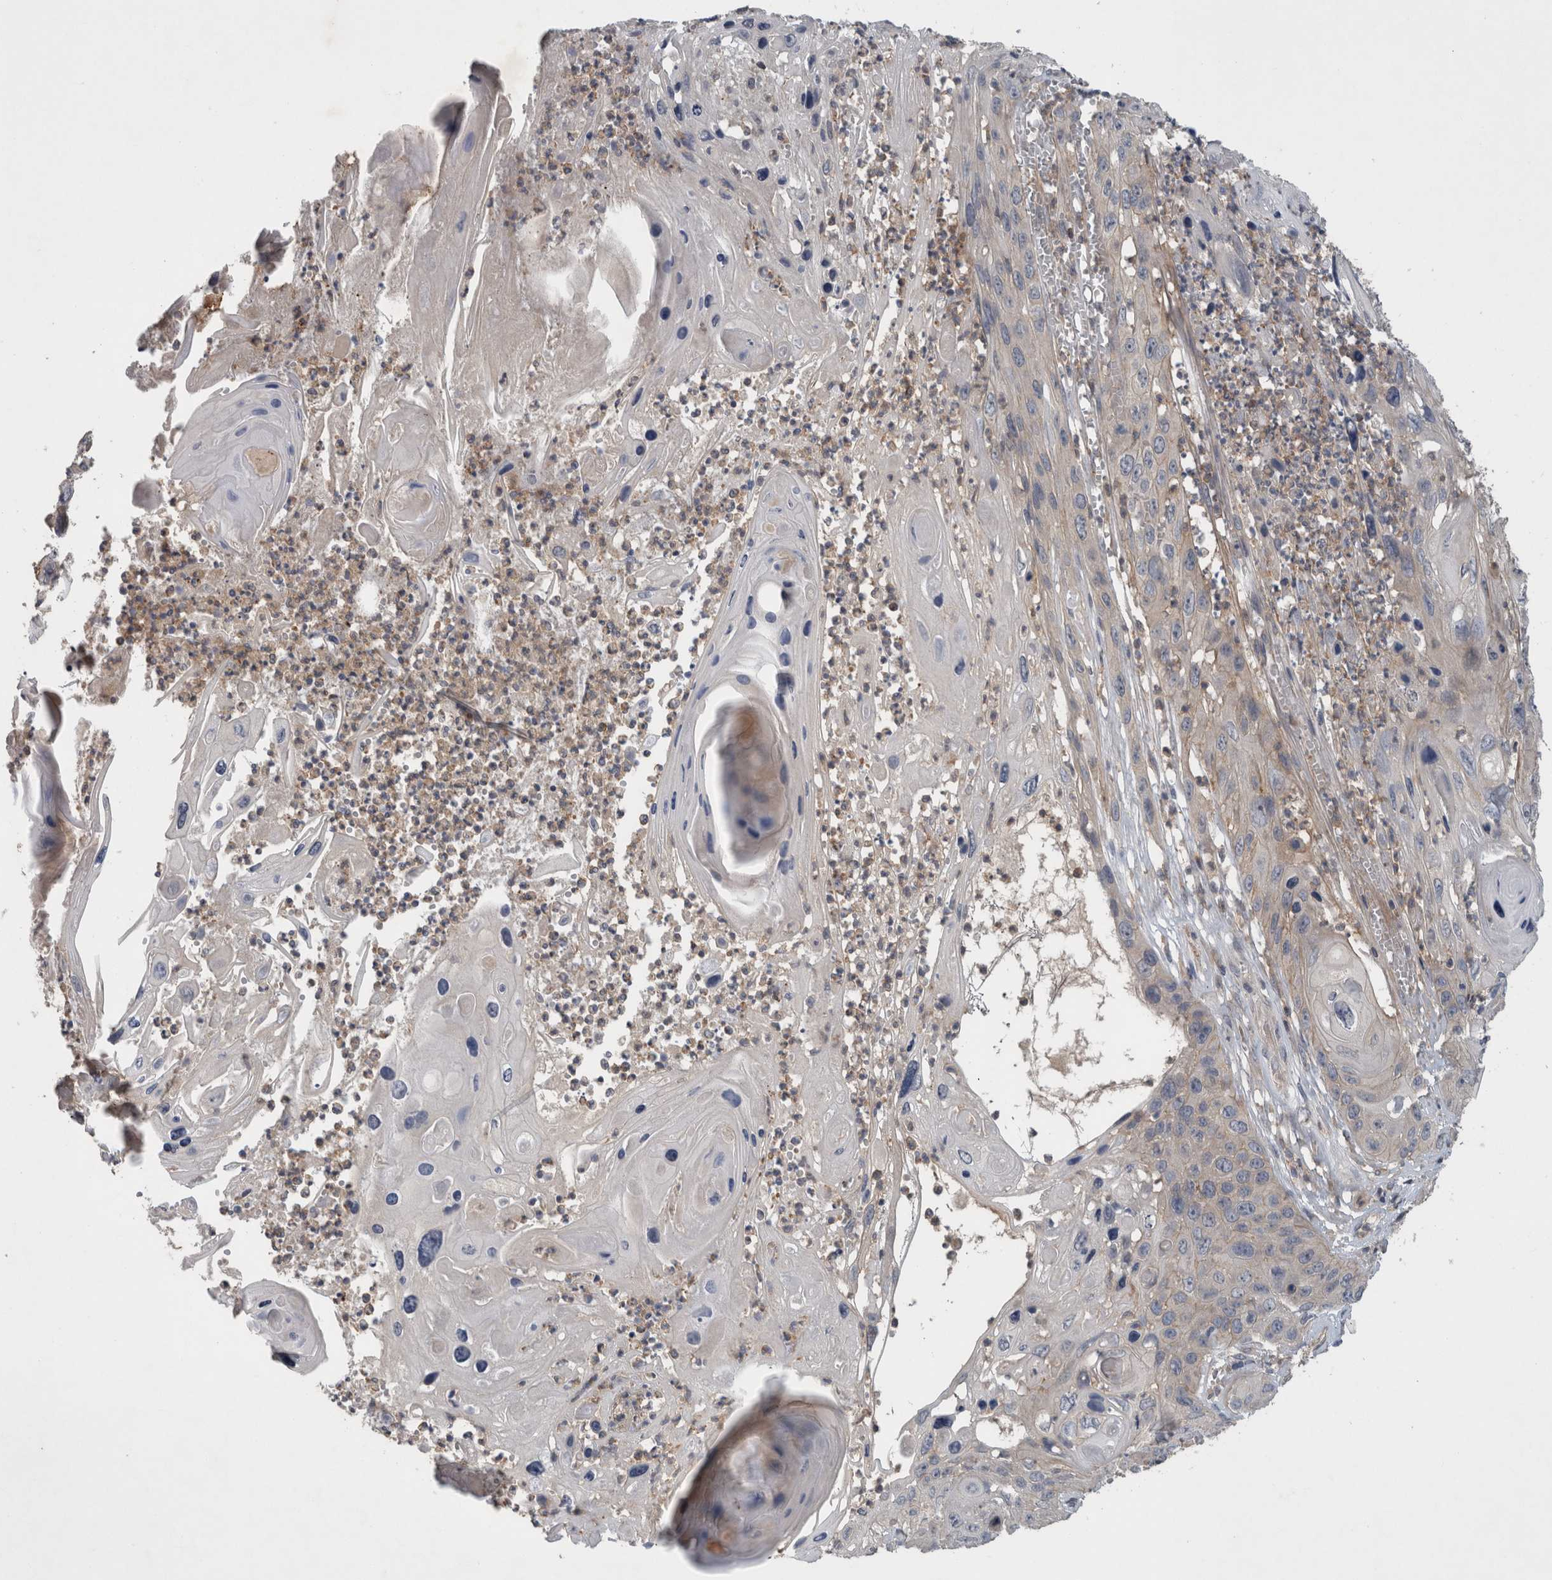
{"staining": {"intensity": "negative", "quantity": "none", "location": "none"}, "tissue": "skin cancer", "cell_type": "Tumor cells", "image_type": "cancer", "snomed": [{"axis": "morphology", "description": "Squamous cell carcinoma, NOS"}, {"axis": "topography", "description": "Skin"}], "caption": "Immunohistochemistry photomicrograph of neoplastic tissue: human skin cancer (squamous cell carcinoma) stained with DAB shows no significant protein expression in tumor cells.", "gene": "SCARA5", "patient": {"sex": "male", "age": 55}}